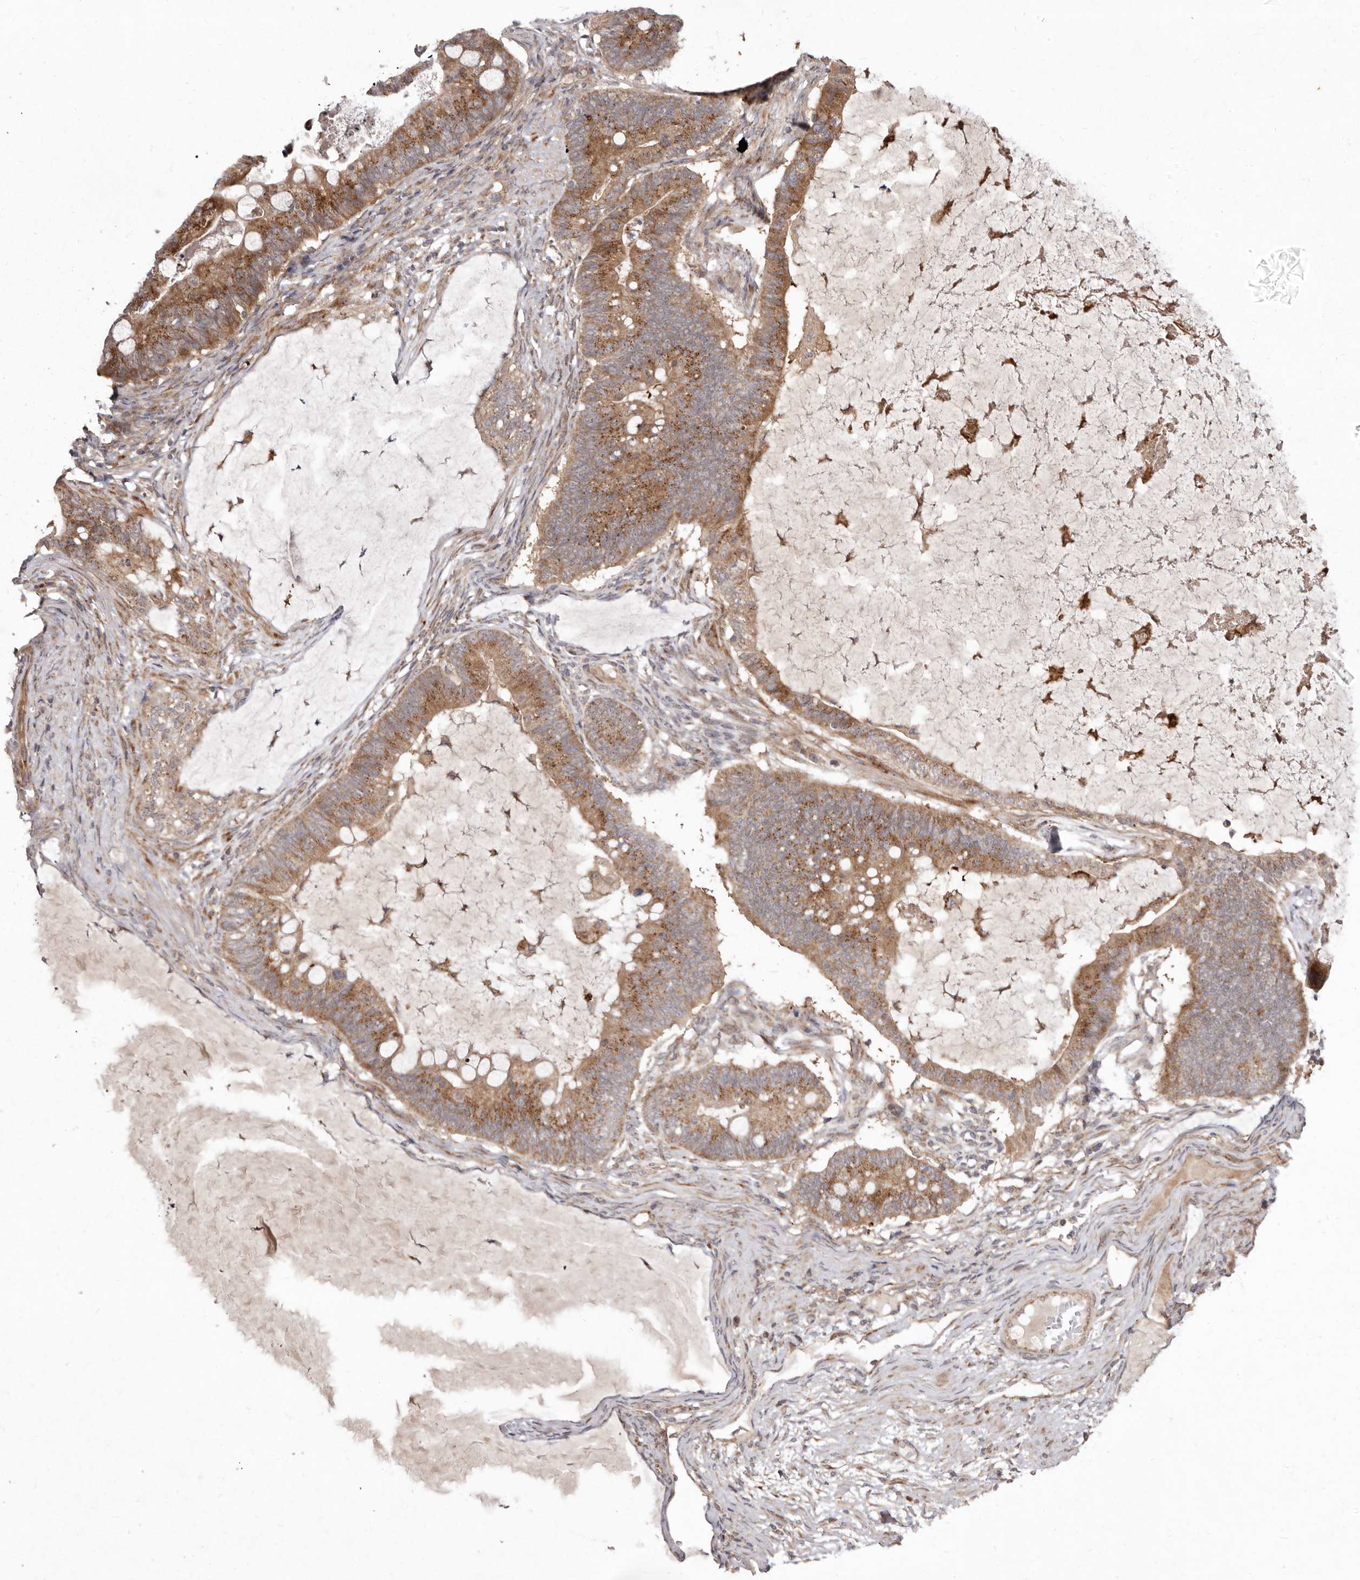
{"staining": {"intensity": "moderate", "quantity": ">75%", "location": "cytoplasmic/membranous"}, "tissue": "ovarian cancer", "cell_type": "Tumor cells", "image_type": "cancer", "snomed": [{"axis": "morphology", "description": "Cystadenocarcinoma, mucinous, NOS"}, {"axis": "topography", "description": "Ovary"}], "caption": "Immunohistochemistry photomicrograph of ovarian cancer stained for a protein (brown), which demonstrates medium levels of moderate cytoplasmic/membranous staining in about >75% of tumor cells.", "gene": "FLAD1", "patient": {"sex": "female", "age": 61}}